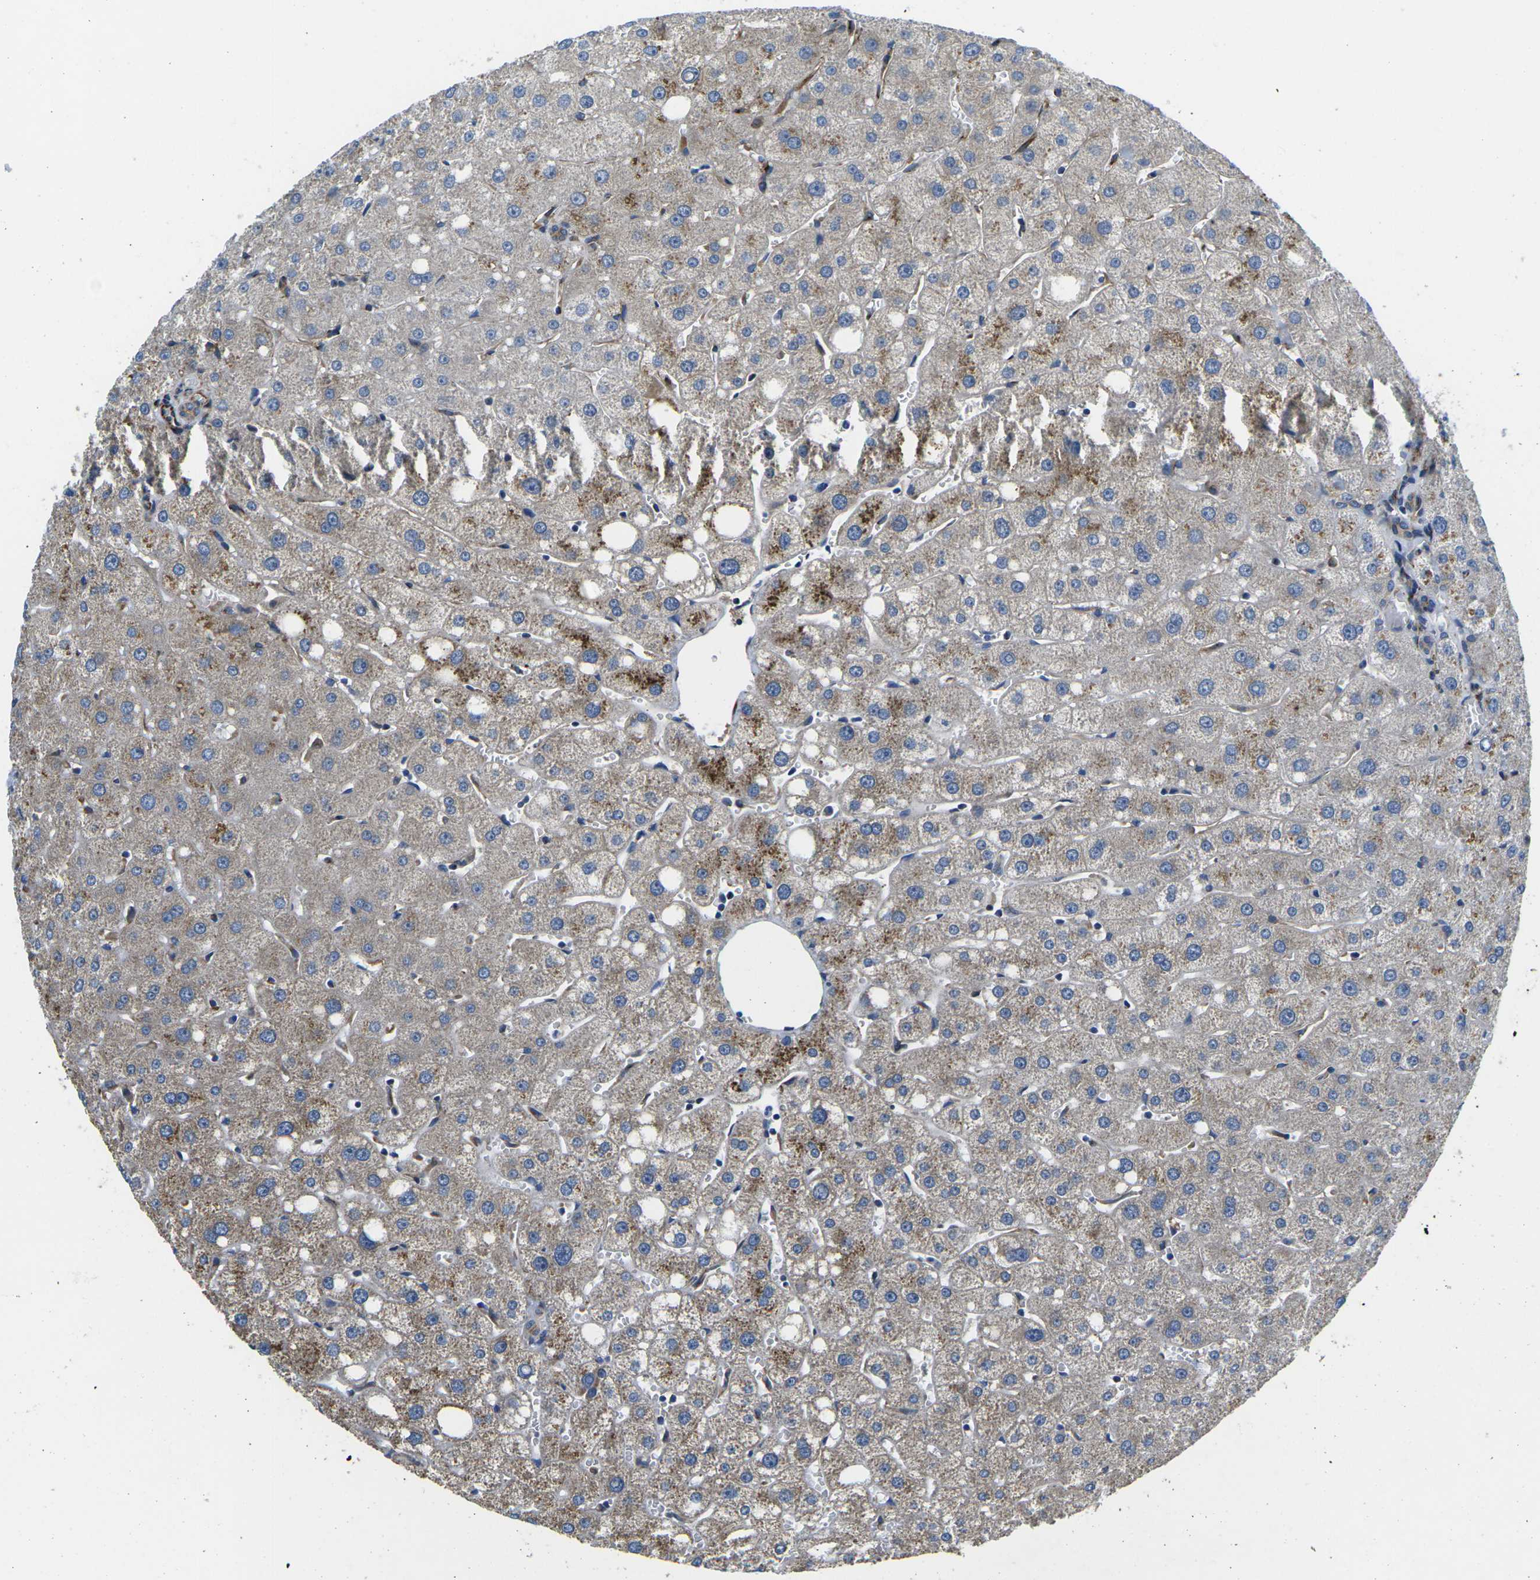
{"staining": {"intensity": "negative", "quantity": "none", "location": "none"}, "tissue": "liver", "cell_type": "Cholangiocytes", "image_type": "normal", "snomed": [{"axis": "morphology", "description": "Normal tissue, NOS"}, {"axis": "topography", "description": "Liver"}], "caption": "This is an immunohistochemistry image of unremarkable human liver. There is no positivity in cholangiocytes.", "gene": "TMEFF2", "patient": {"sex": "male", "age": 73}}